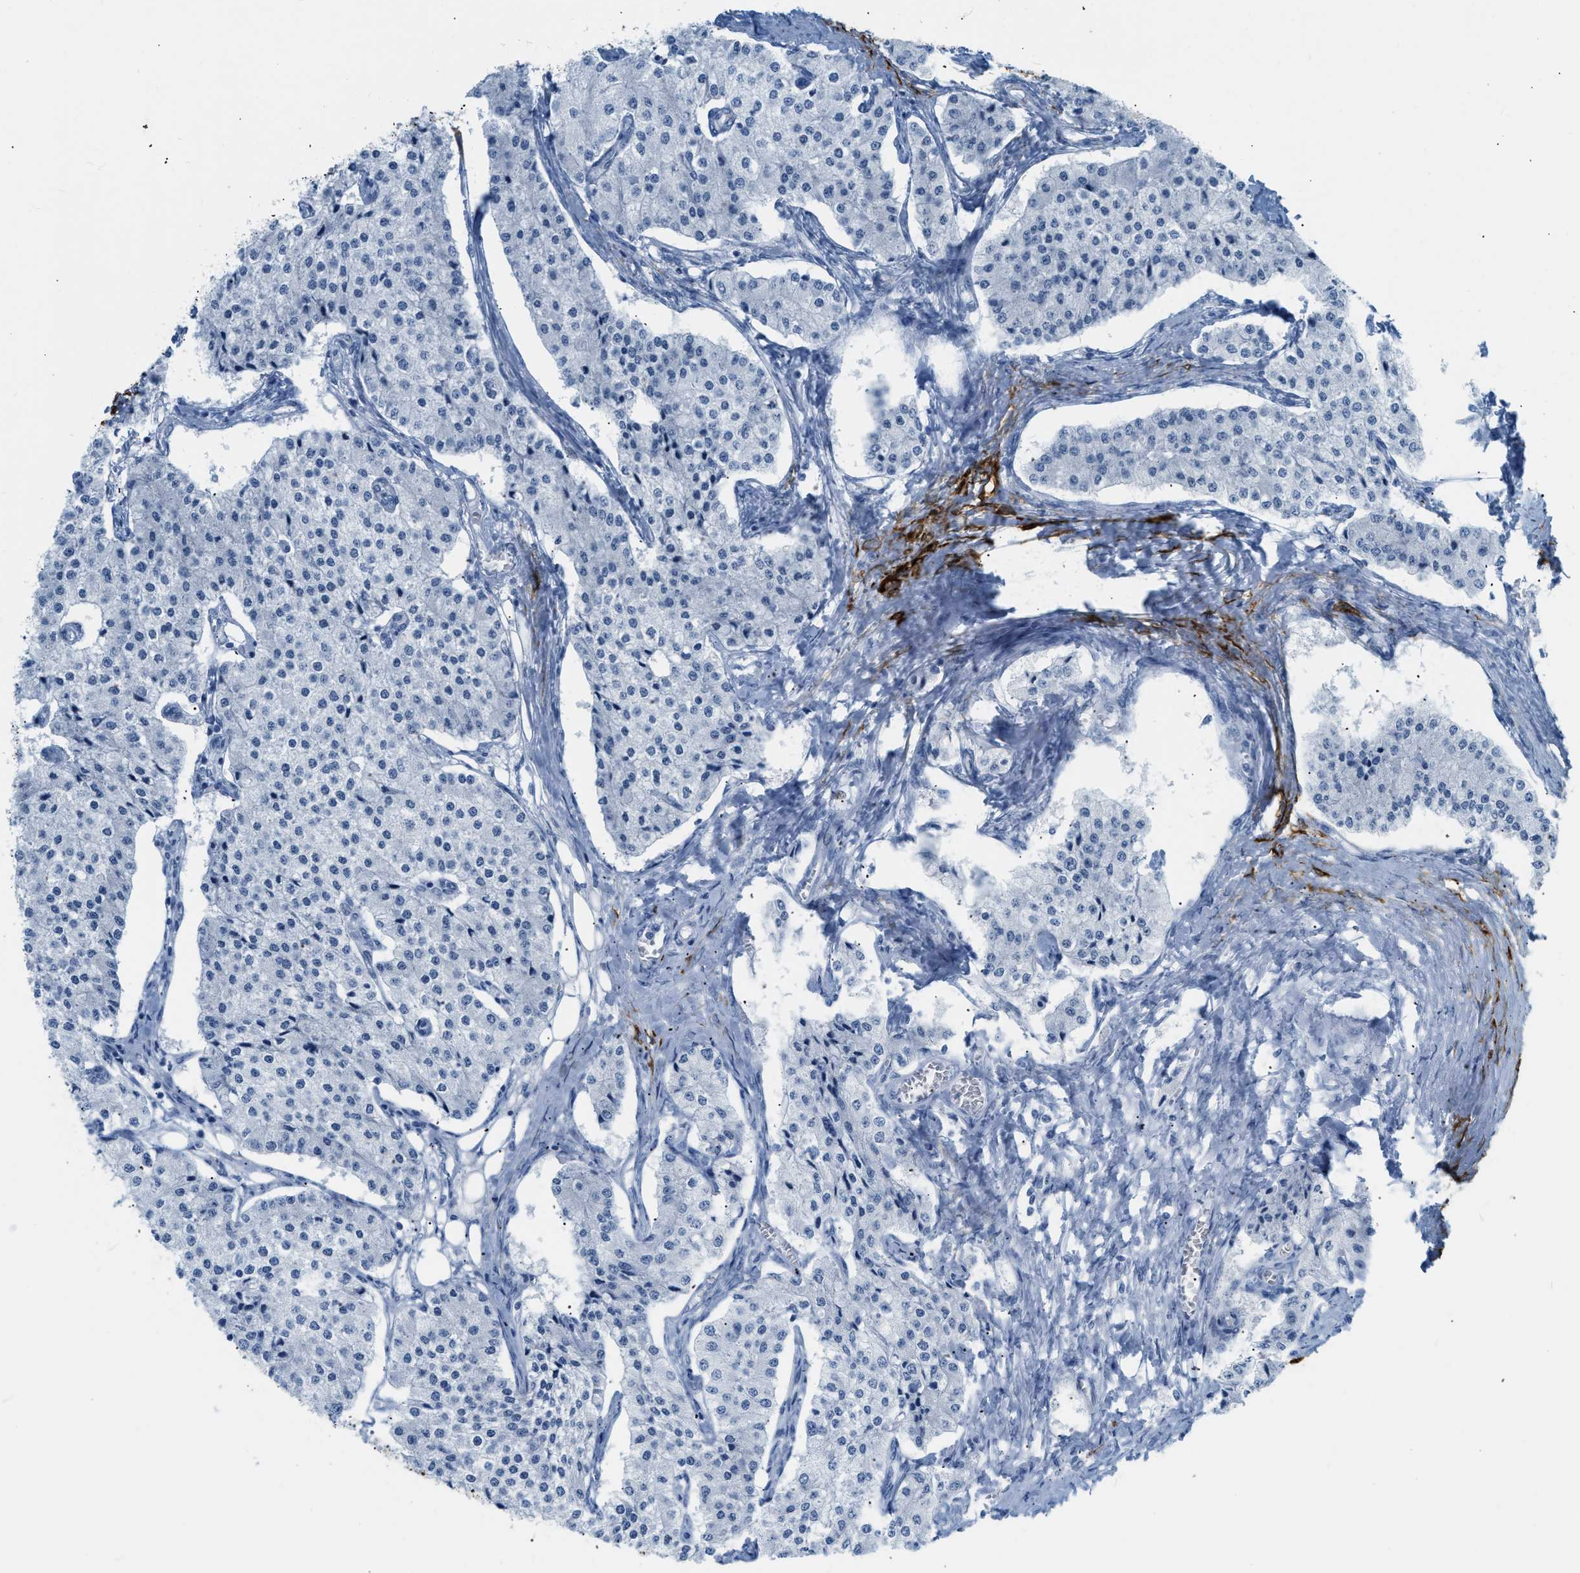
{"staining": {"intensity": "negative", "quantity": "none", "location": "none"}, "tissue": "carcinoid", "cell_type": "Tumor cells", "image_type": "cancer", "snomed": [{"axis": "morphology", "description": "Carcinoid, malignant, NOS"}, {"axis": "topography", "description": "Colon"}], "caption": "An IHC micrograph of carcinoid is shown. There is no staining in tumor cells of carcinoid.", "gene": "DES", "patient": {"sex": "female", "age": 52}}